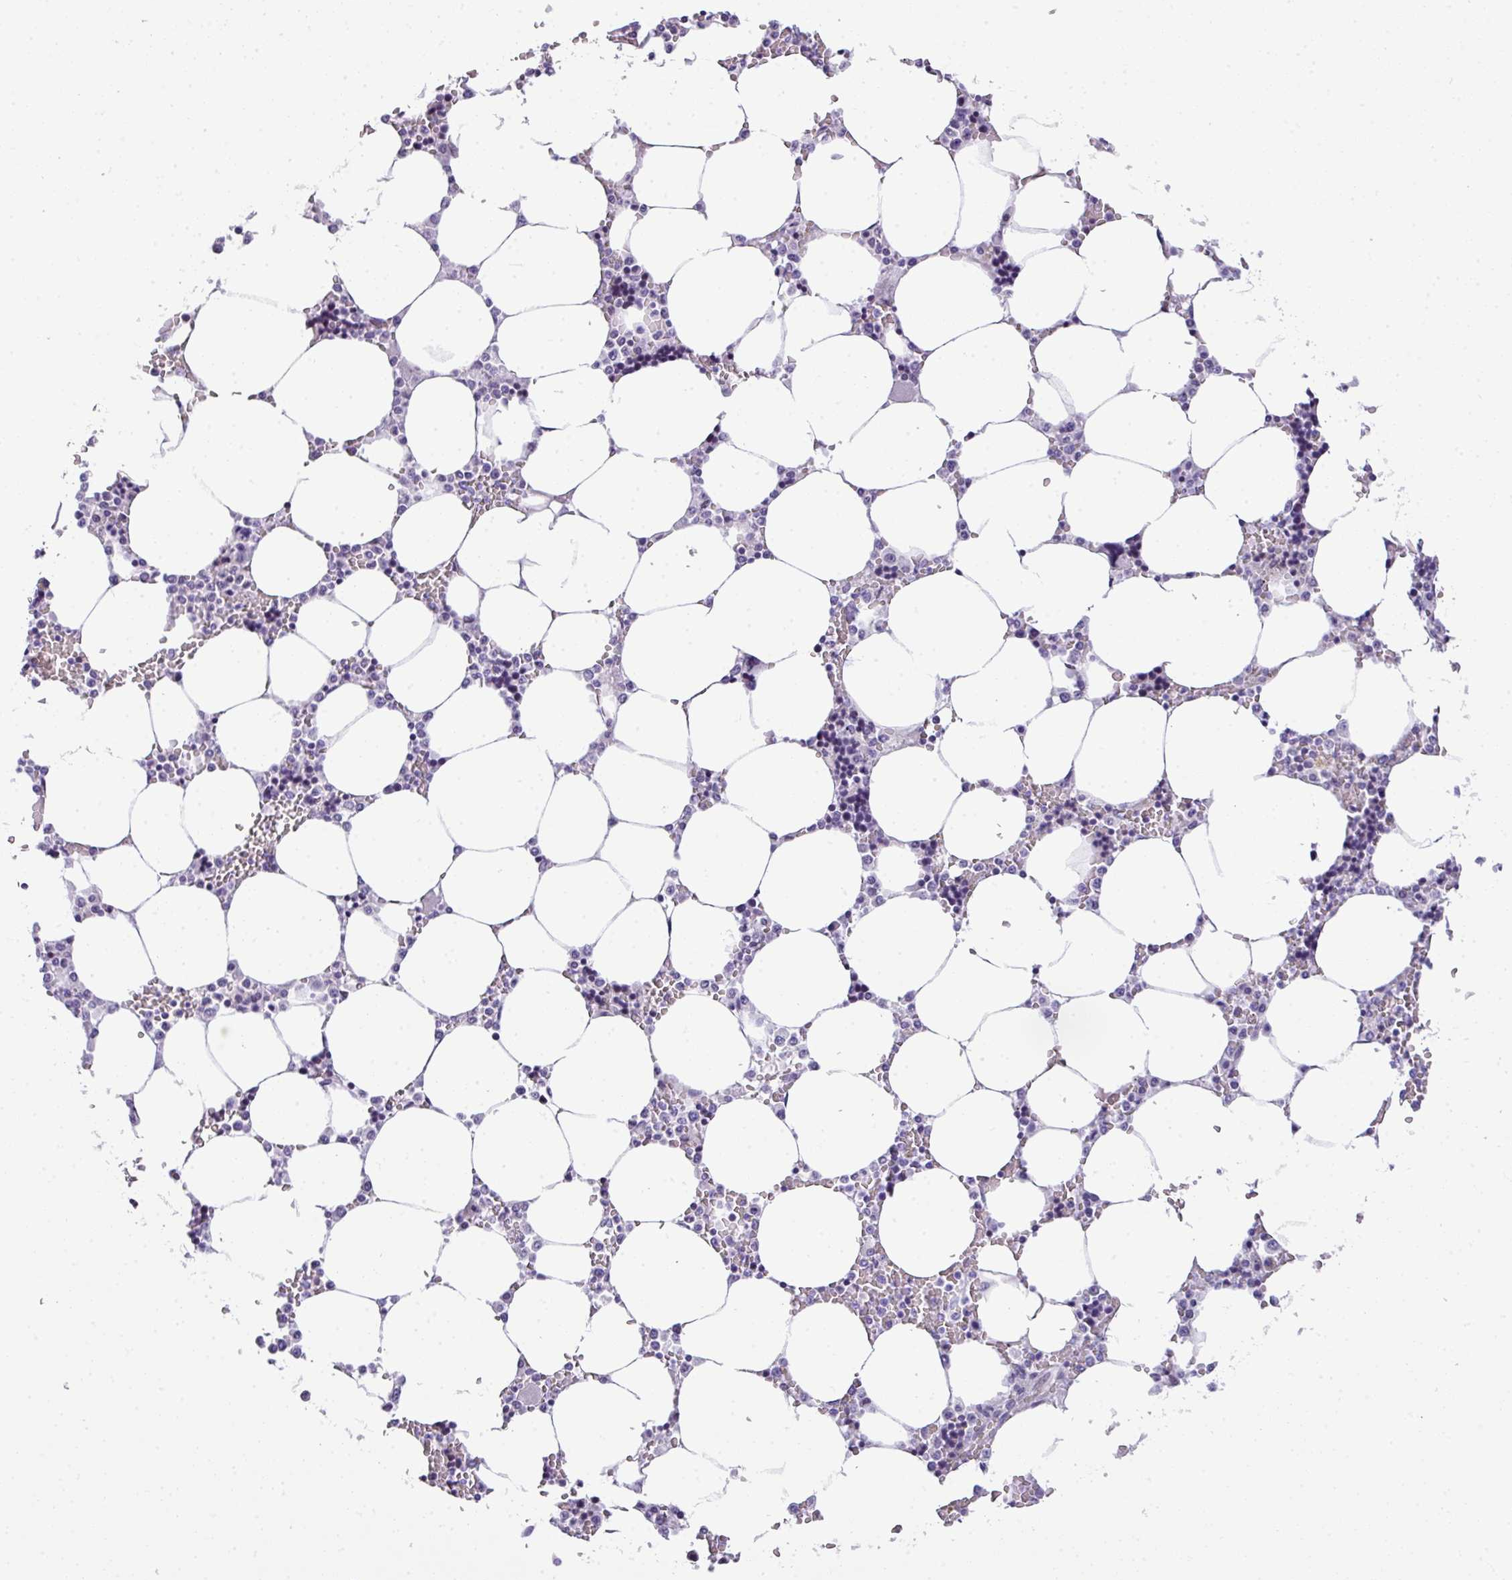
{"staining": {"intensity": "negative", "quantity": "none", "location": "none"}, "tissue": "bone marrow", "cell_type": "Hematopoietic cells", "image_type": "normal", "snomed": [{"axis": "morphology", "description": "Normal tissue, NOS"}, {"axis": "topography", "description": "Bone marrow"}], "caption": "Hematopoietic cells are negative for protein expression in unremarkable human bone marrow.", "gene": "MUC21", "patient": {"sex": "male", "age": 64}}